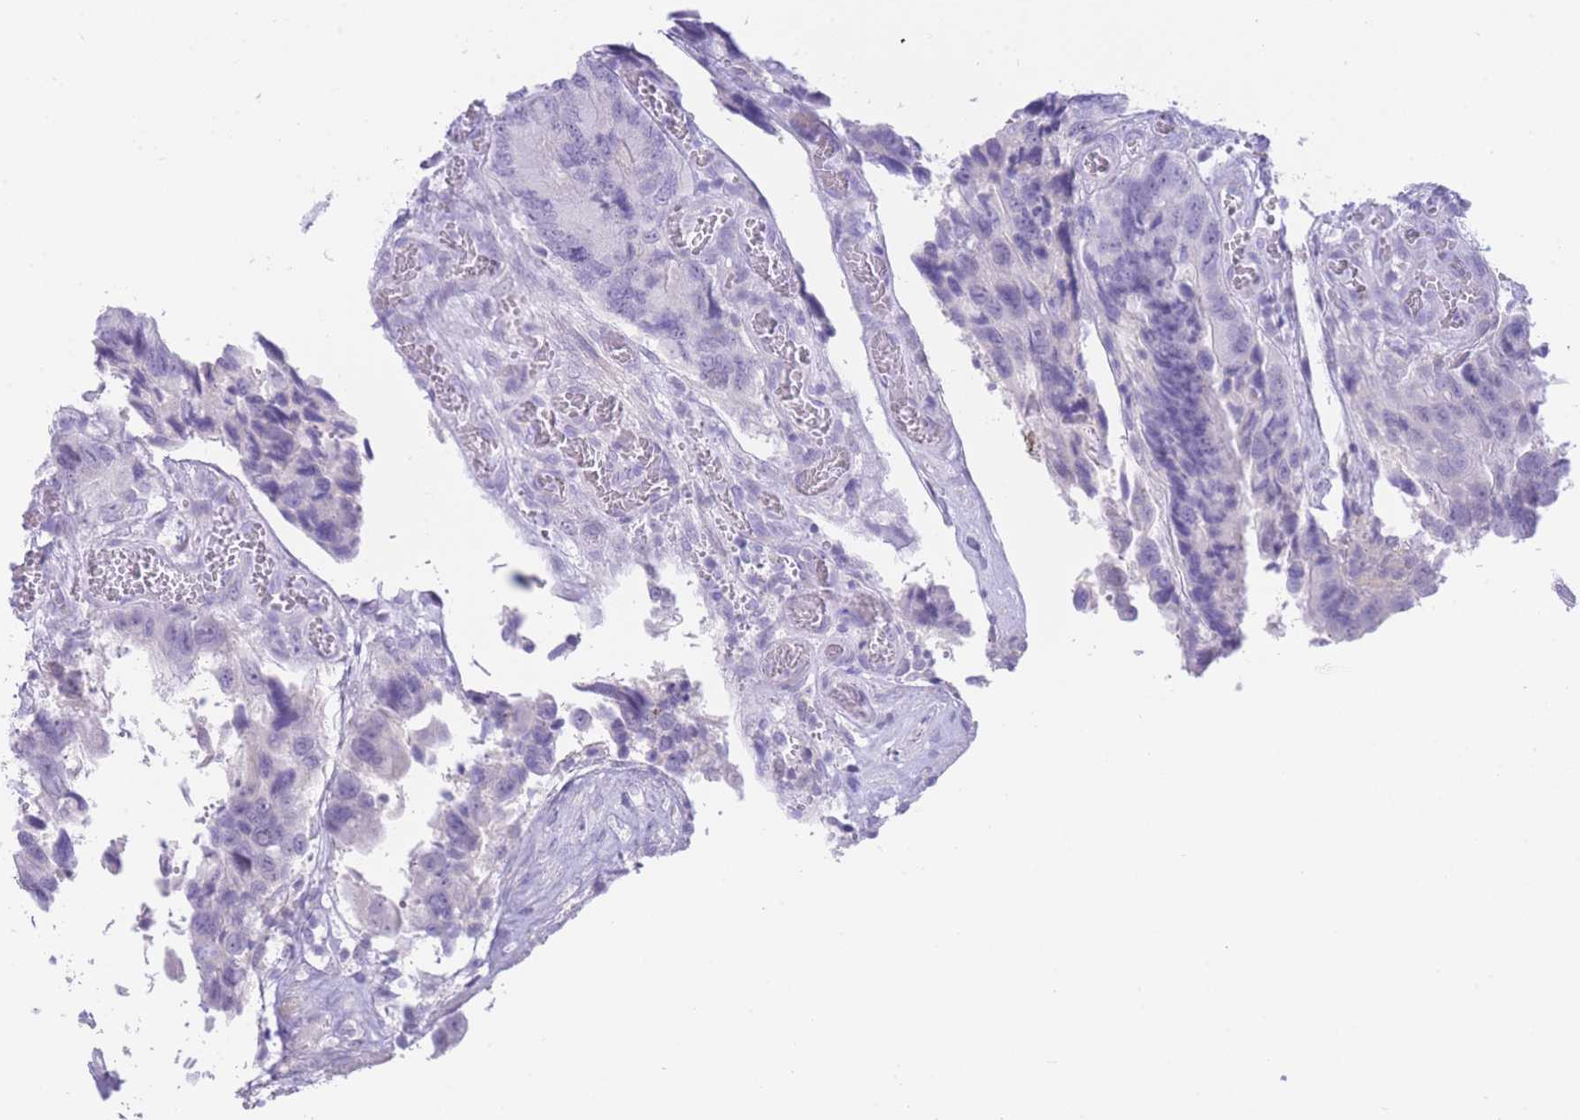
{"staining": {"intensity": "negative", "quantity": "none", "location": "none"}, "tissue": "colorectal cancer", "cell_type": "Tumor cells", "image_type": "cancer", "snomed": [{"axis": "morphology", "description": "Adenocarcinoma, NOS"}, {"axis": "topography", "description": "Colon"}], "caption": "The histopathology image displays no staining of tumor cells in colorectal adenocarcinoma.", "gene": "ZNF212", "patient": {"sex": "male", "age": 84}}